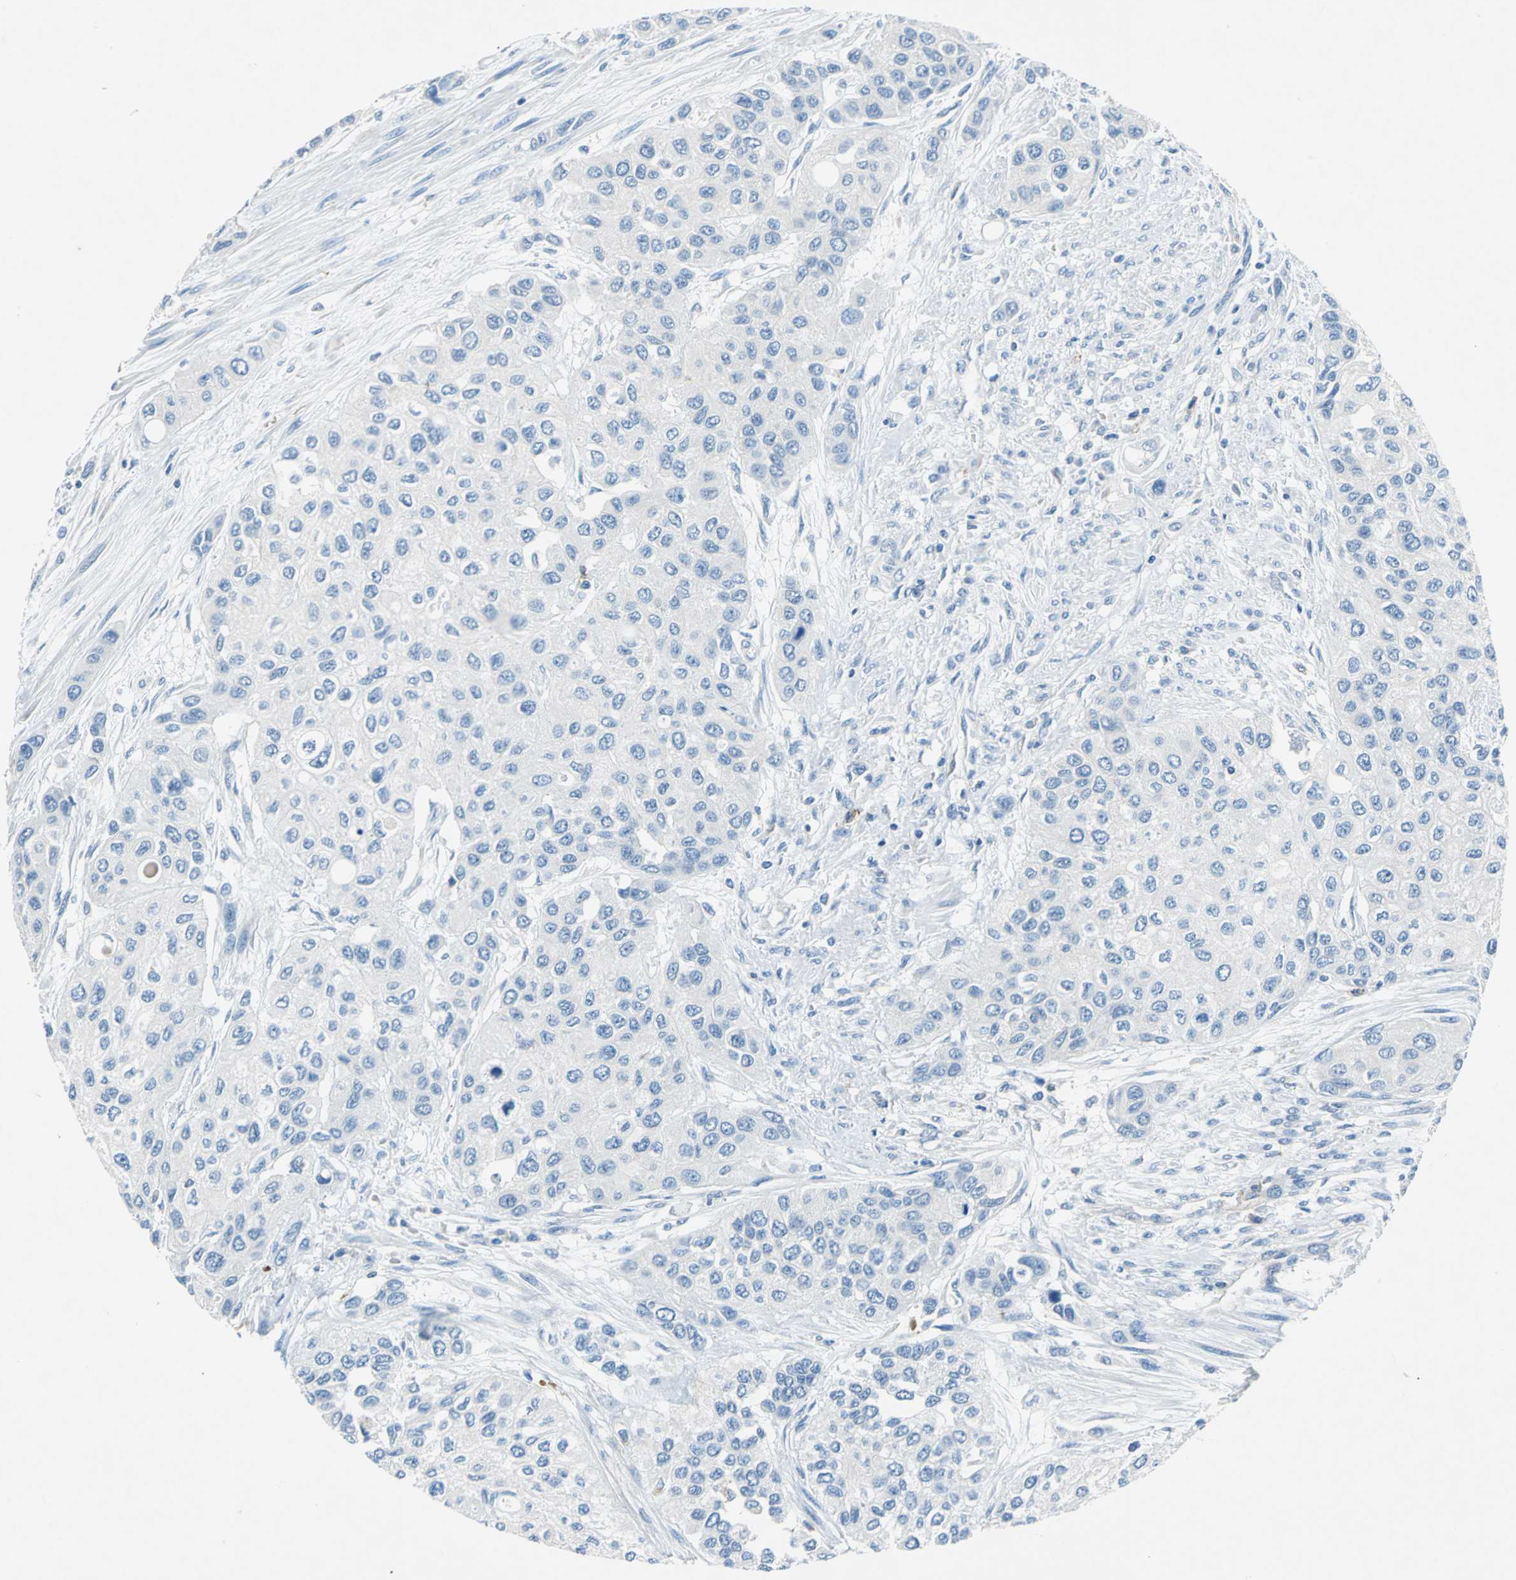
{"staining": {"intensity": "negative", "quantity": "none", "location": "none"}, "tissue": "urothelial cancer", "cell_type": "Tumor cells", "image_type": "cancer", "snomed": [{"axis": "morphology", "description": "Urothelial carcinoma, High grade"}, {"axis": "topography", "description": "Urinary bladder"}], "caption": "This is an immunohistochemistry image of high-grade urothelial carcinoma. There is no positivity in tumor cells.", "gene": "RPS13", "patient": {"sex": "female", "age": 56}}